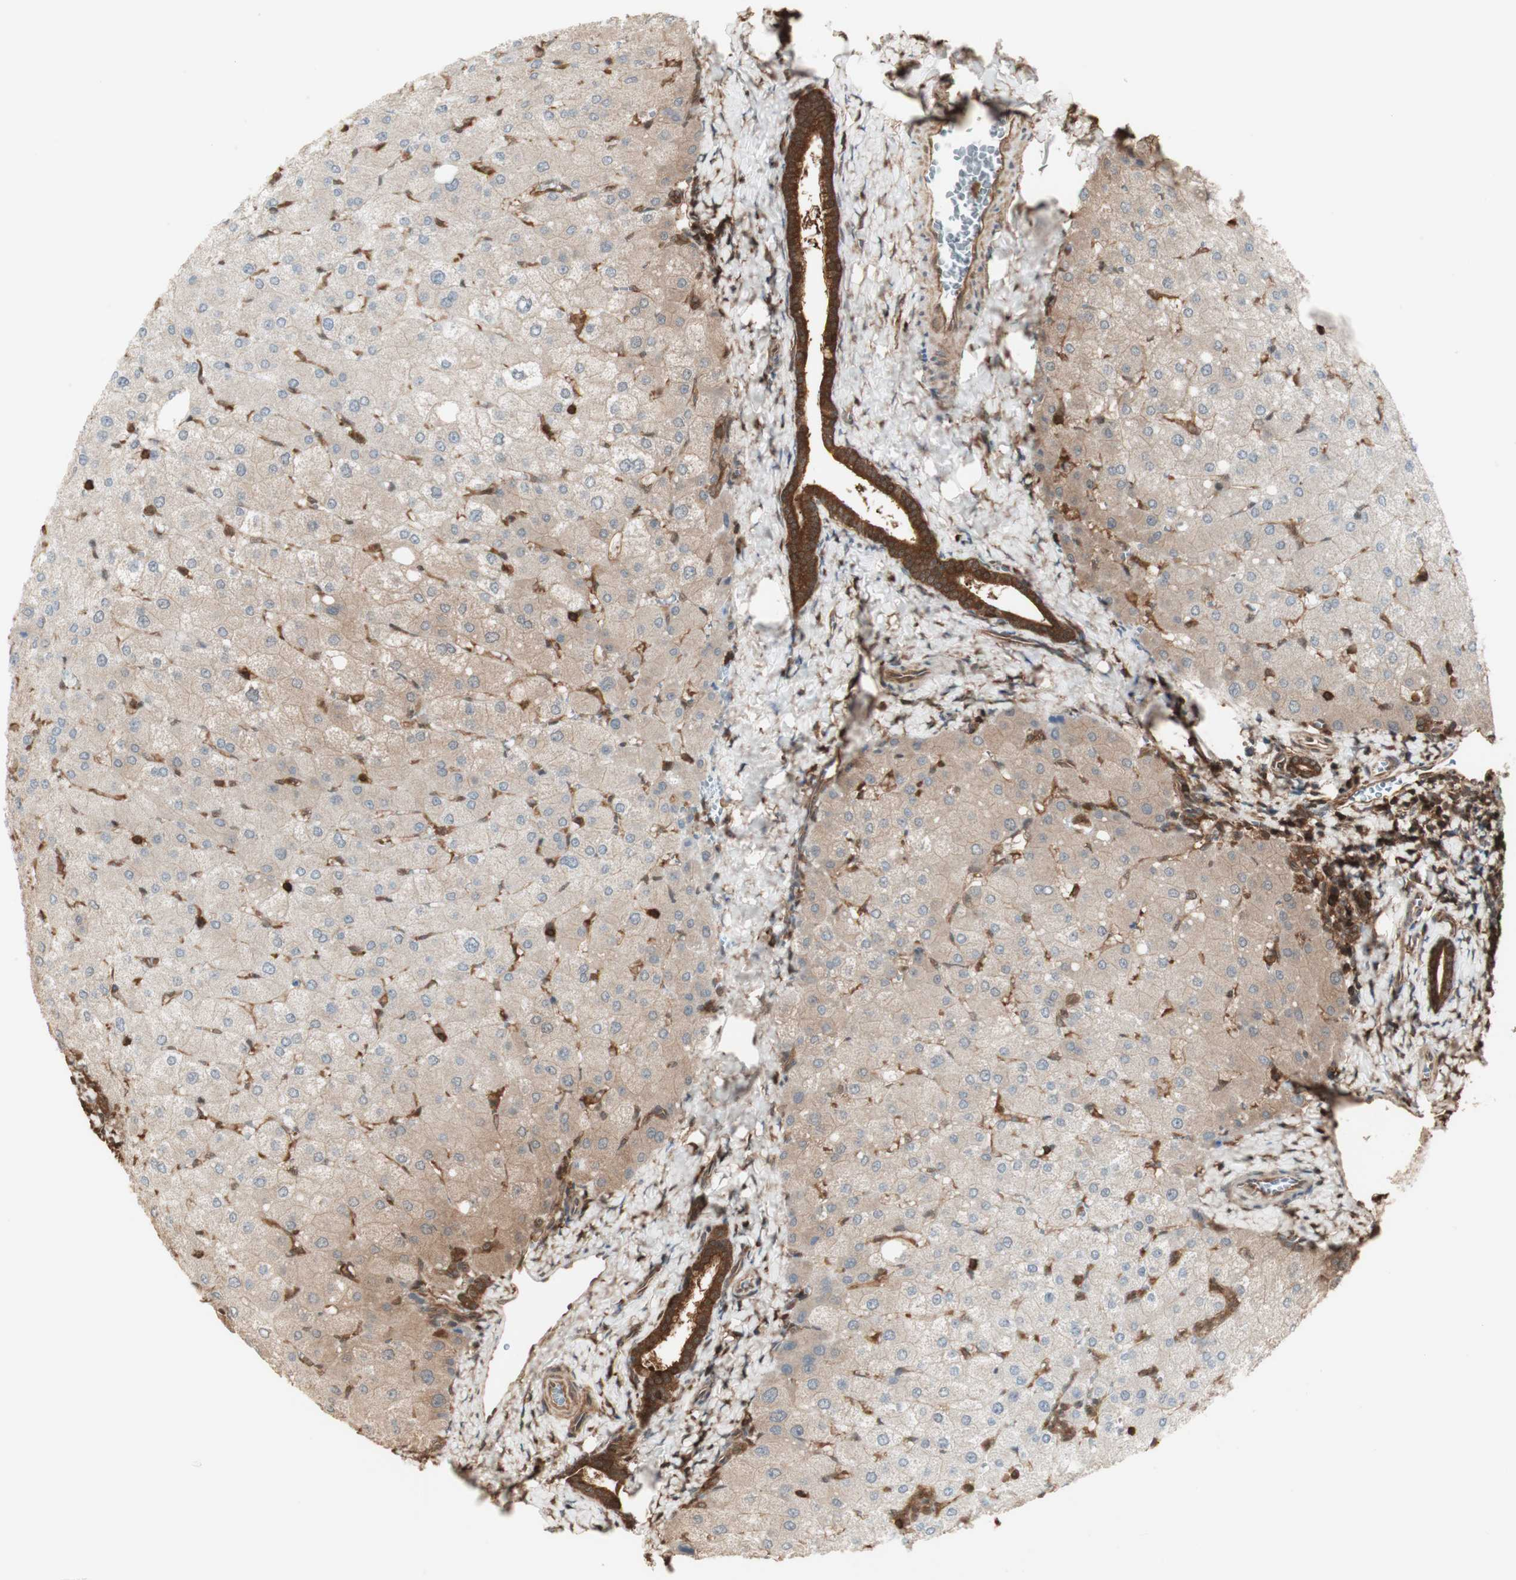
{"staining": {"intensity": "strong", "quantity": ">75%", "location": "cytoplasmic/membranous"}, "tissue": "liver", "cell_type": "Cholangiocytes", "image_type": "normal", "snomed": [{"axis": "morphology", "description": "Normal tissue, NOS"}, {"axis": "topography", "description": "Liver"}], "caption": "Normal liver displays strong cytoplasmic/membranous positivity in about >75% of cholangiocytes, visualized by immunohistochemistry.", "gene": "YWHAB", "patient": {"sex": "male", "age": 55}}